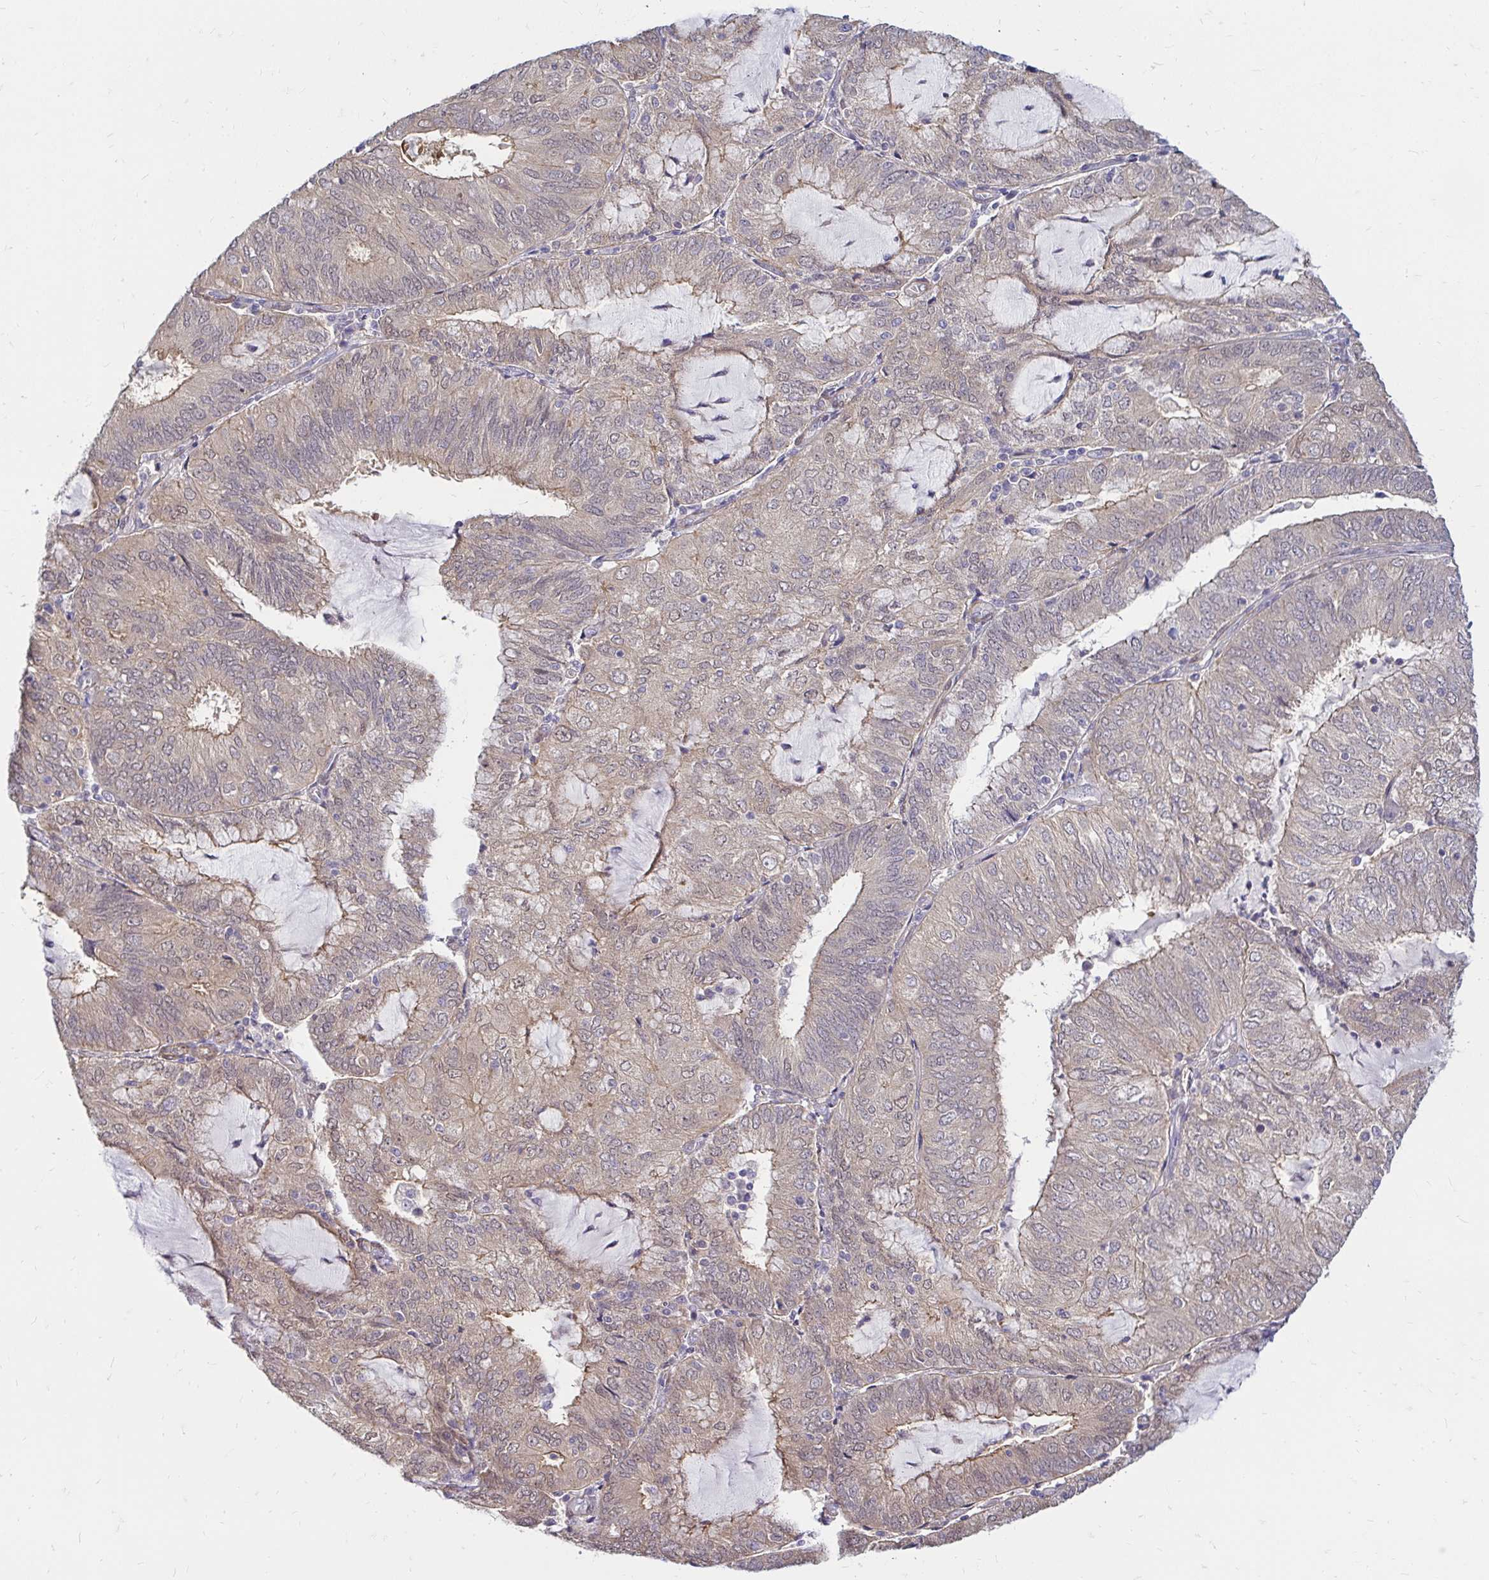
{"staining": {"intensity": "weak", "quantity": ">75%", "location": "cytoplasmic/membranous"}, "tissue": "endometrial cancer", "cell_type": "Tumor cells", "image_type": "cancer", "snomed": [{"axis": "morphology", "description": "Adenocarcinoma, NOS"}, {"axis": "topography", "description": "Endometrium"}], "caption": "Endometrial adenocarcinoma tissue displays weak cytoplasmic/membranous staining in approximately >75% of tumor cells, visualized by immunohistochemistry.", "gene": "YAP1", "patient": {"sex": "female", "age": 81}}